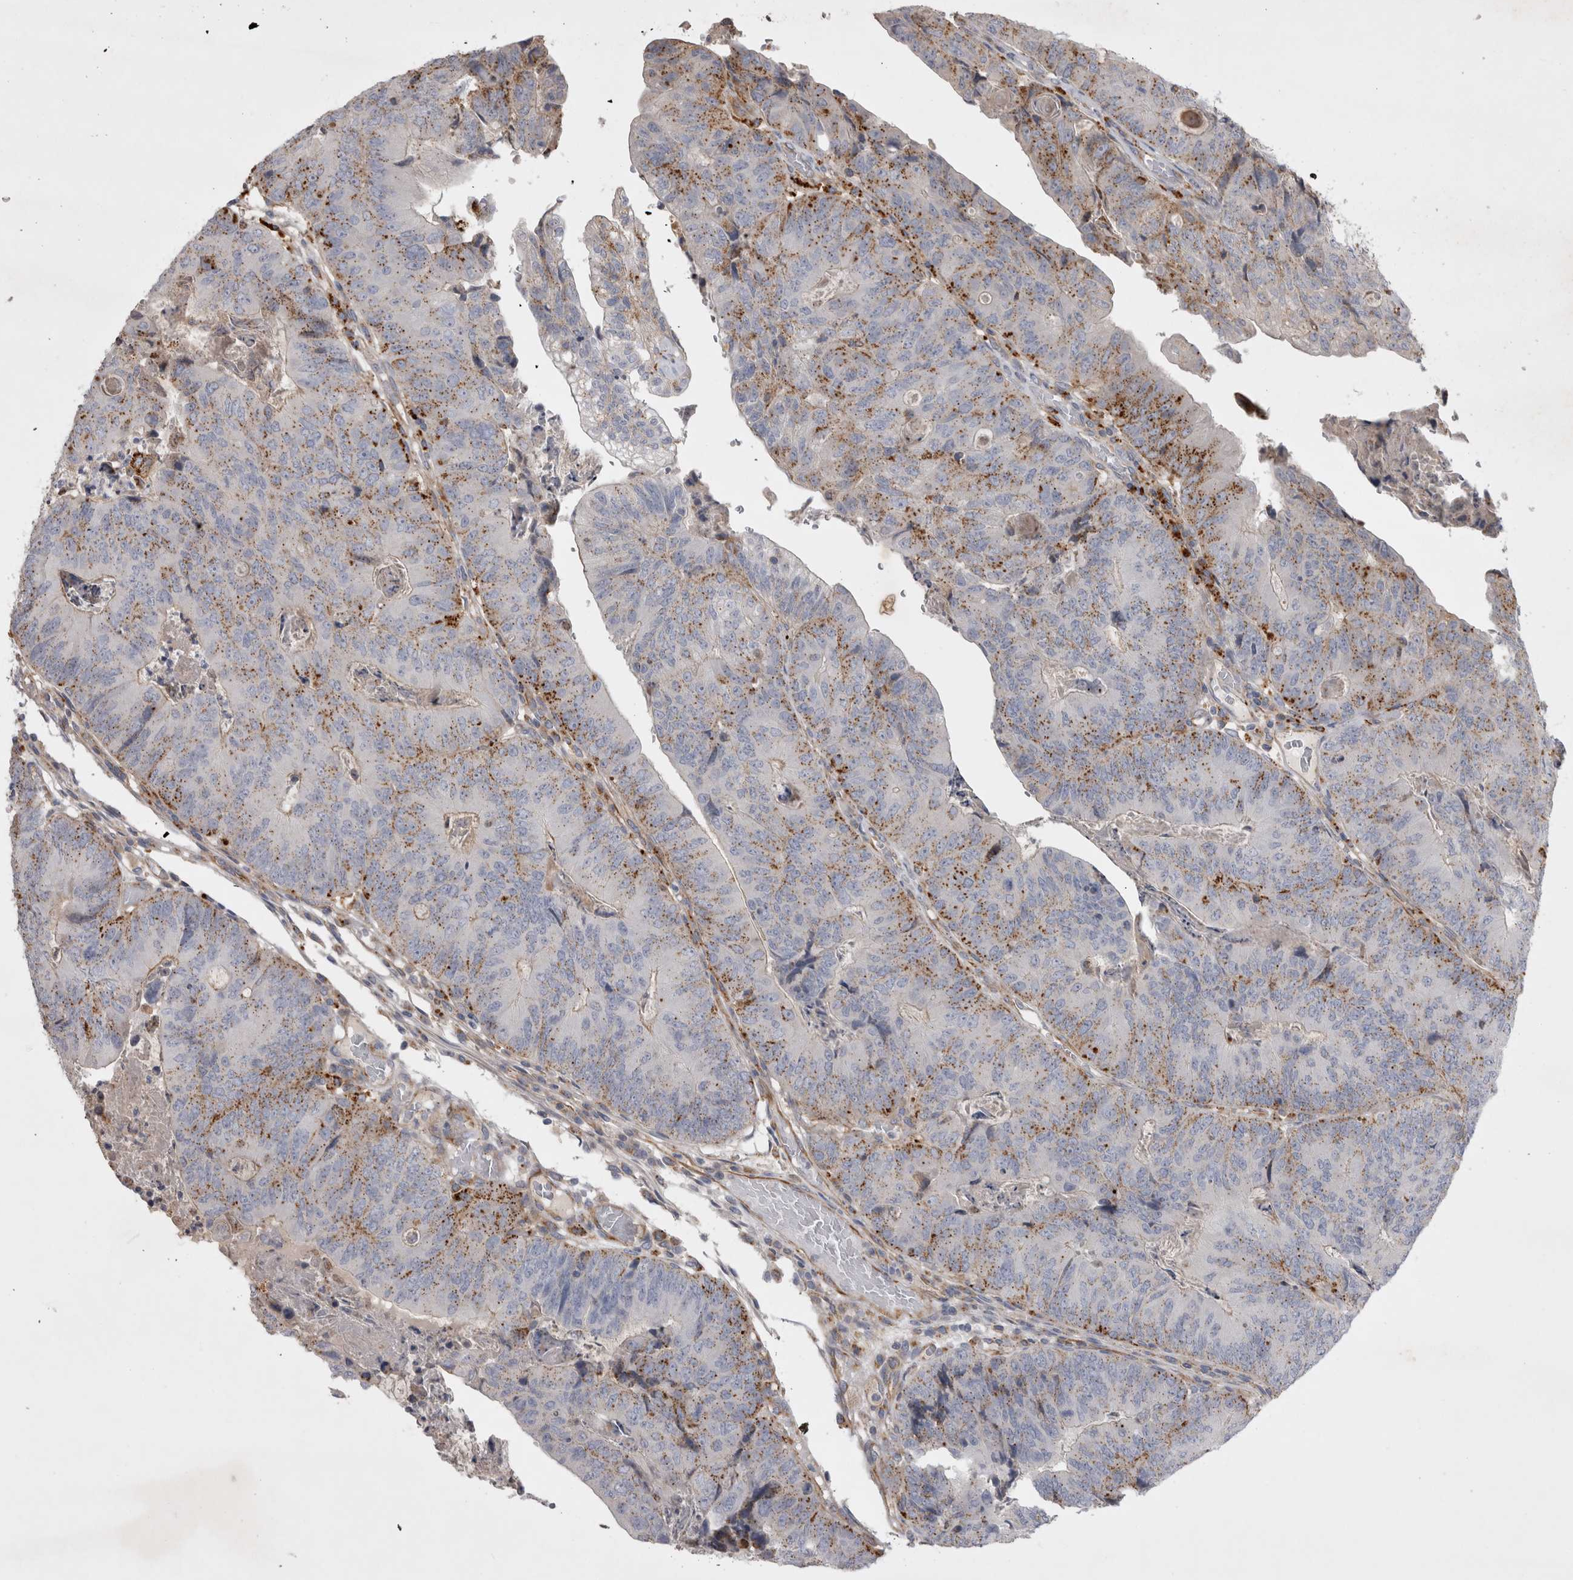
{"staining": {"intensity": "moderate", "quantity": "25%-75%", "location": "cytoplasmic/membranous"}, "tissue": "colorectal cancer", "cell_type": "Tumor cells", "image_type": "cancer", "snomed": [{"axis": "morphology", "description": "Adenocarcinoma, NOS"}, {"axis": "topography", "description": "Colon"}], "caption": "There is medium levels of moderate cytoplasmic/membranous staining in tumor cells of colorectal cancer (adenocarcinoma), as demonstrated by immunohistochemical staining (brown color).", "gene": "STRADB", "patient": {"sex": "female", "age": 67}}